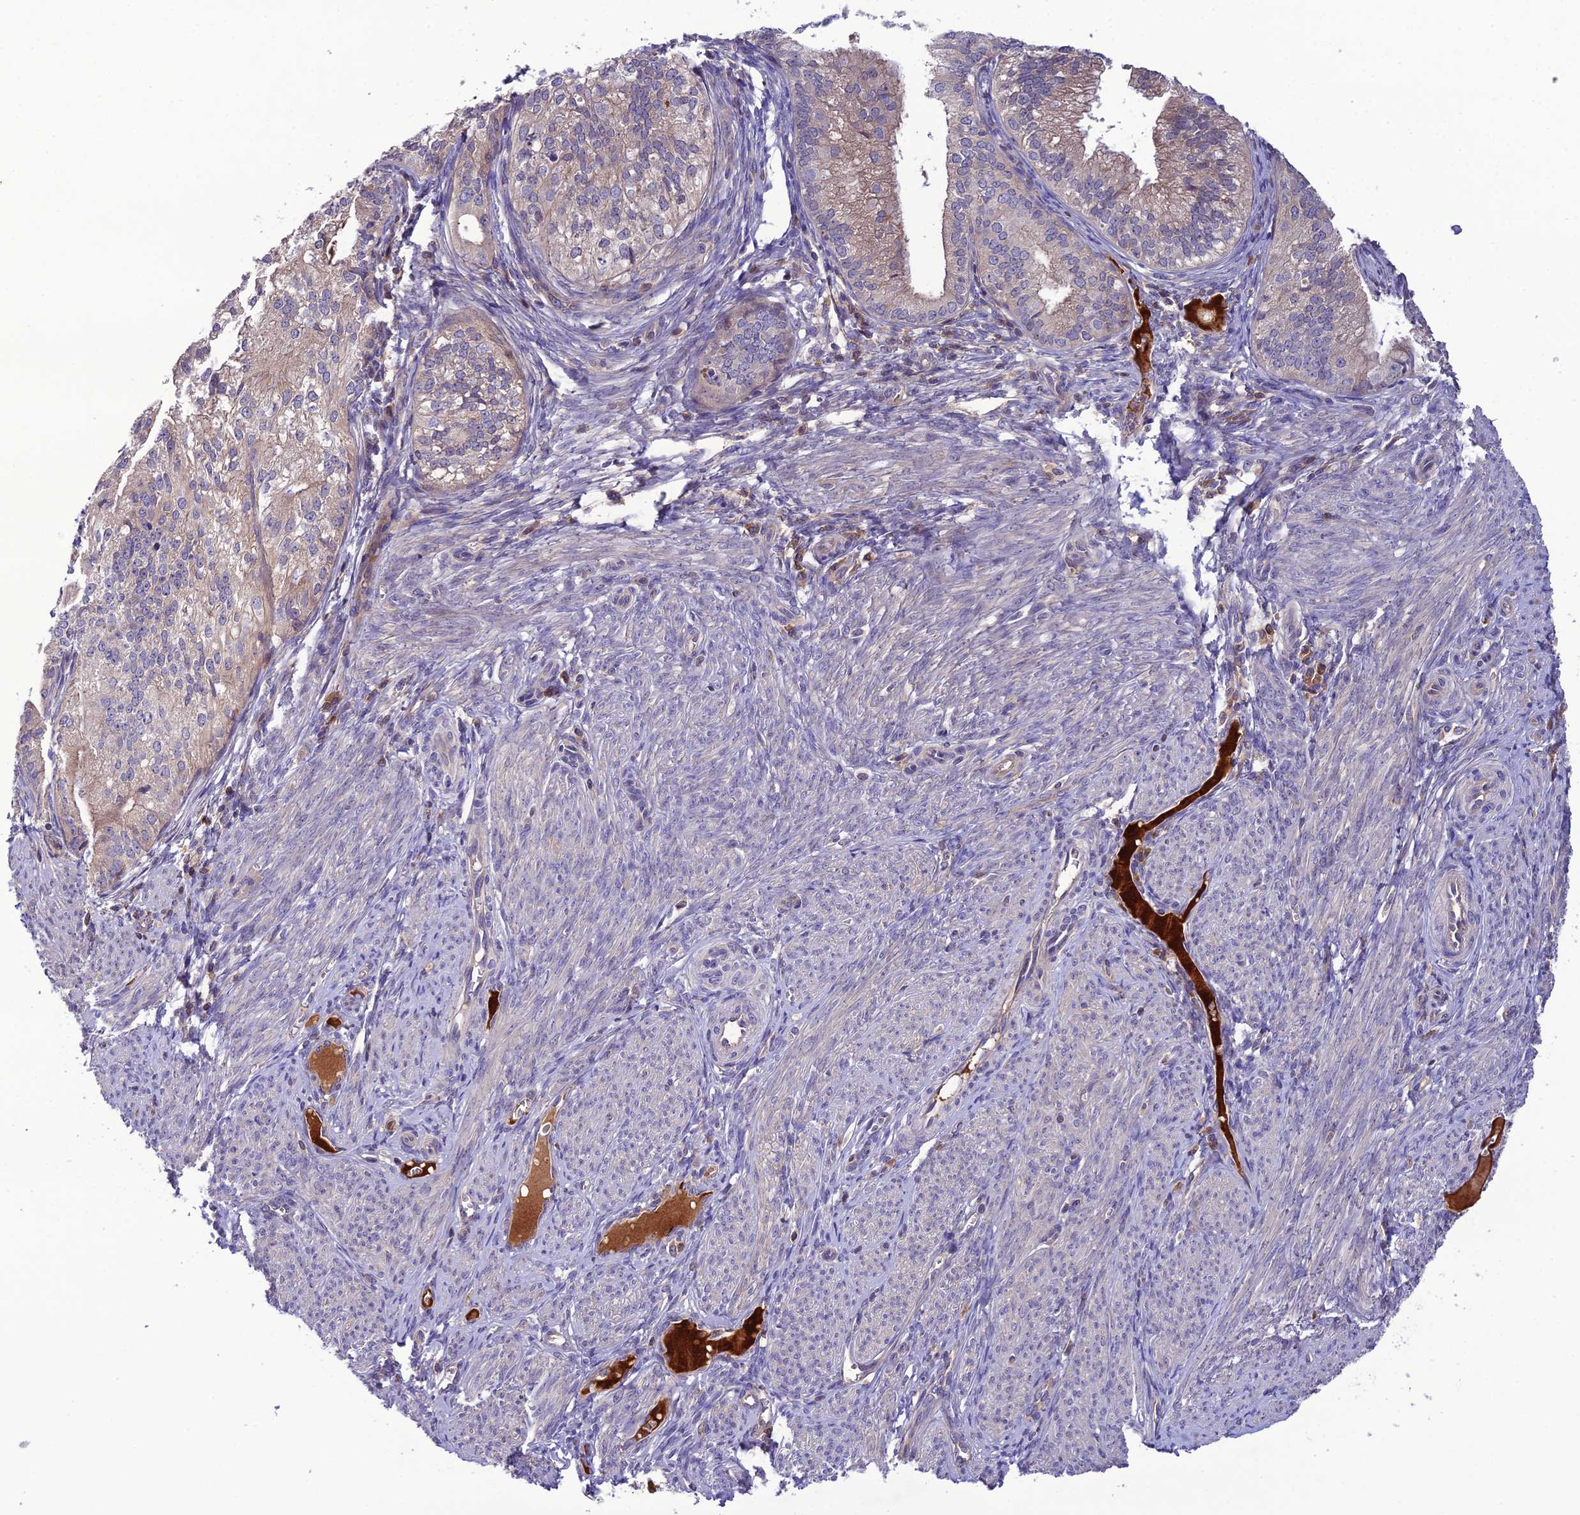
{"staining": {"intensity": "weak", "quantity": "25%-75%", "location": "cytoplasmic/membranous"}, "tissue": "endometrial cancer", "cell_type": "Tumor cells", "image_type": "cancer", "snomed": [{"axis": "morphology", "description": "Adenocarcinoma, NOS"}, {"axis": "topography", "description": "Endometrium"}], "caption": "Brown immunohistochemical staining in human endometrial cancer exhibits weak cytoplasmic/membranous expression in about 25%-75% of tumor cells.", "gene": "GDF6", "patient": {"sex": "female", "age": 50}}